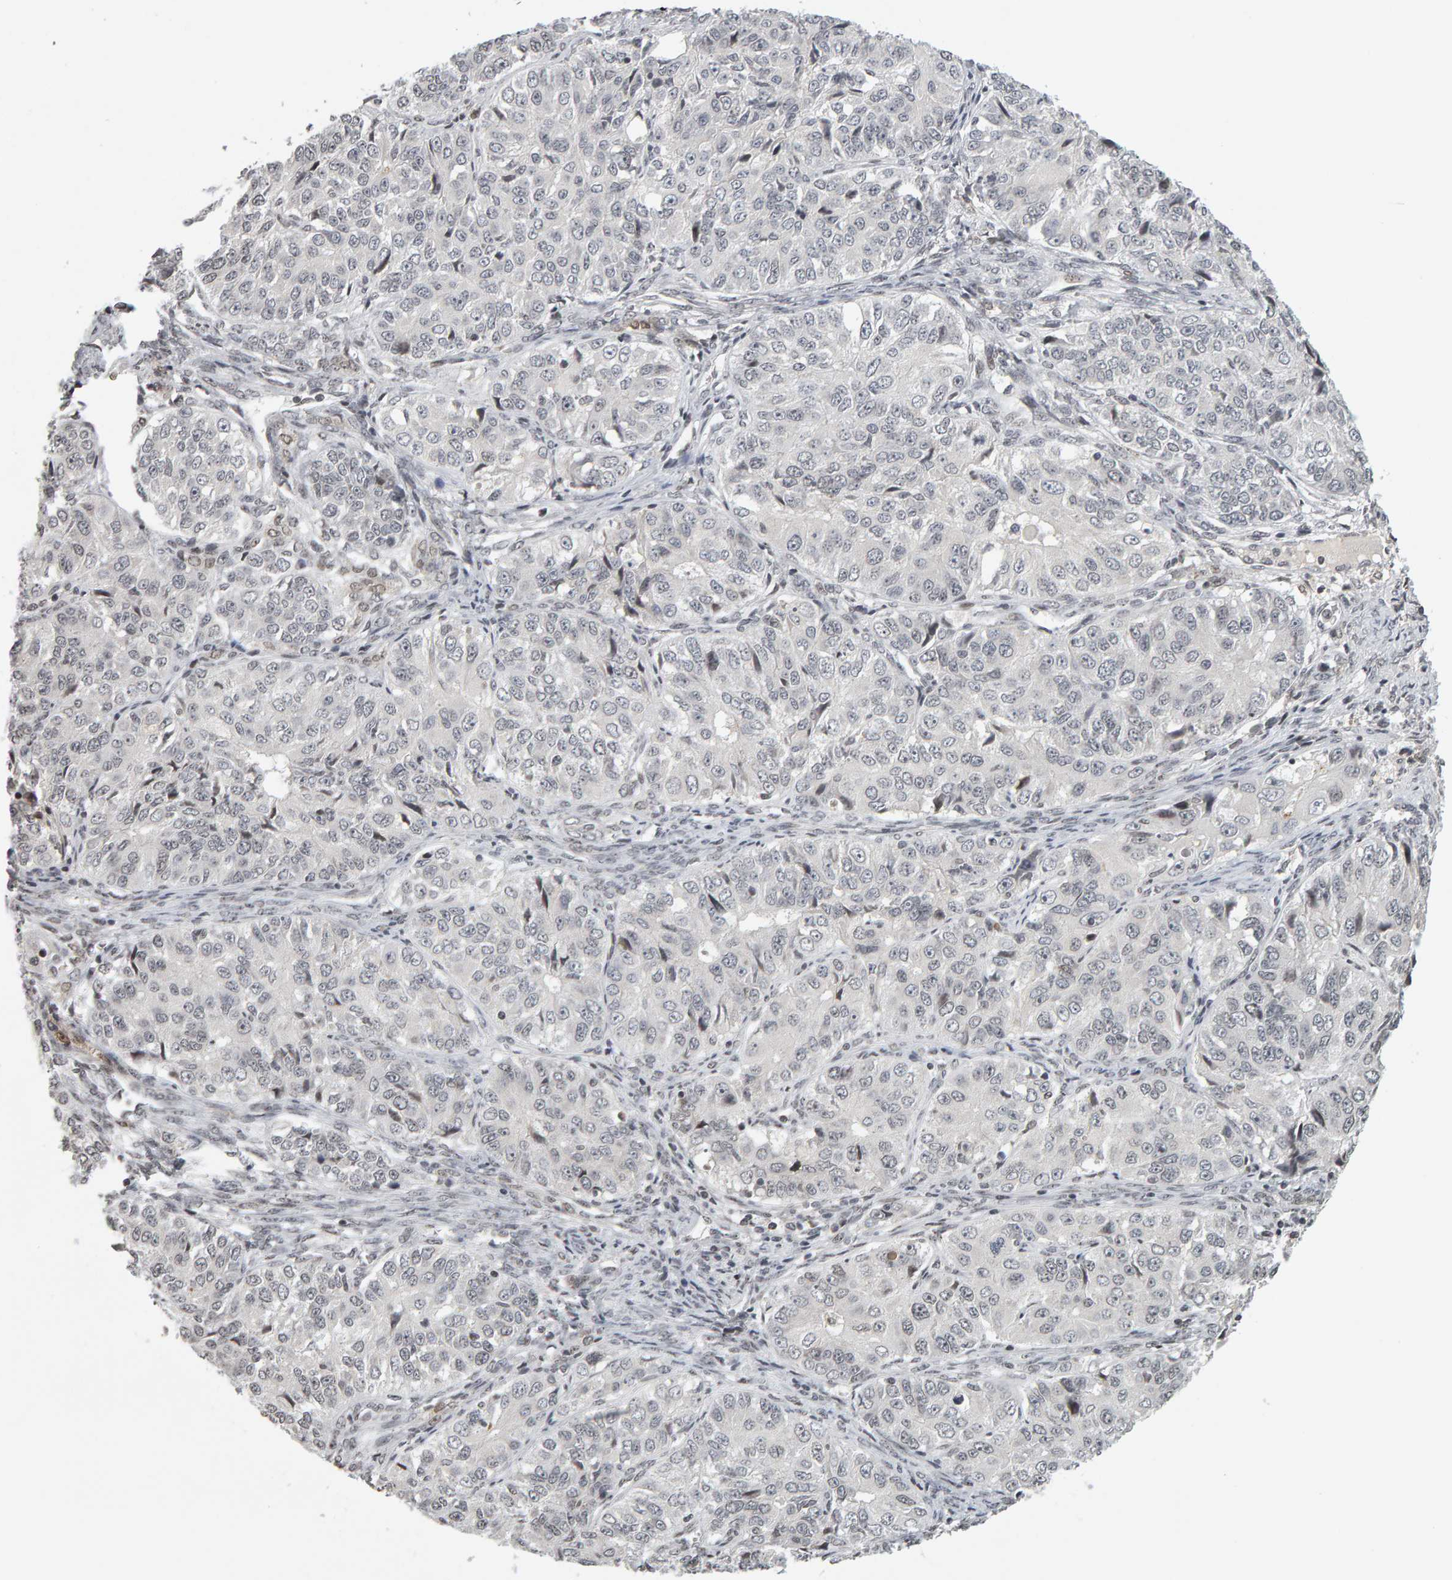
{"staining": {"intensity": "negative", "quantity": "none", "location": "none"}, "tissue": "ovarian cancer", "cell_type": "Tumor cells", "image_type": "cancer", "snomed": [{"axis": "morphology", "description": "Carcinoma, endometroid"}, {"axis": "topography", "description": "Ovary"}], "caption": "This micrograph is of ovarian cancer (endometroid carcinoma) stained with IHC to label a protein in brown with the nuclei are counter-stained blue. There is no staining in tumor cells.", "gene": "TRAM1", "patient": {"sex": "female", "age": 51}}